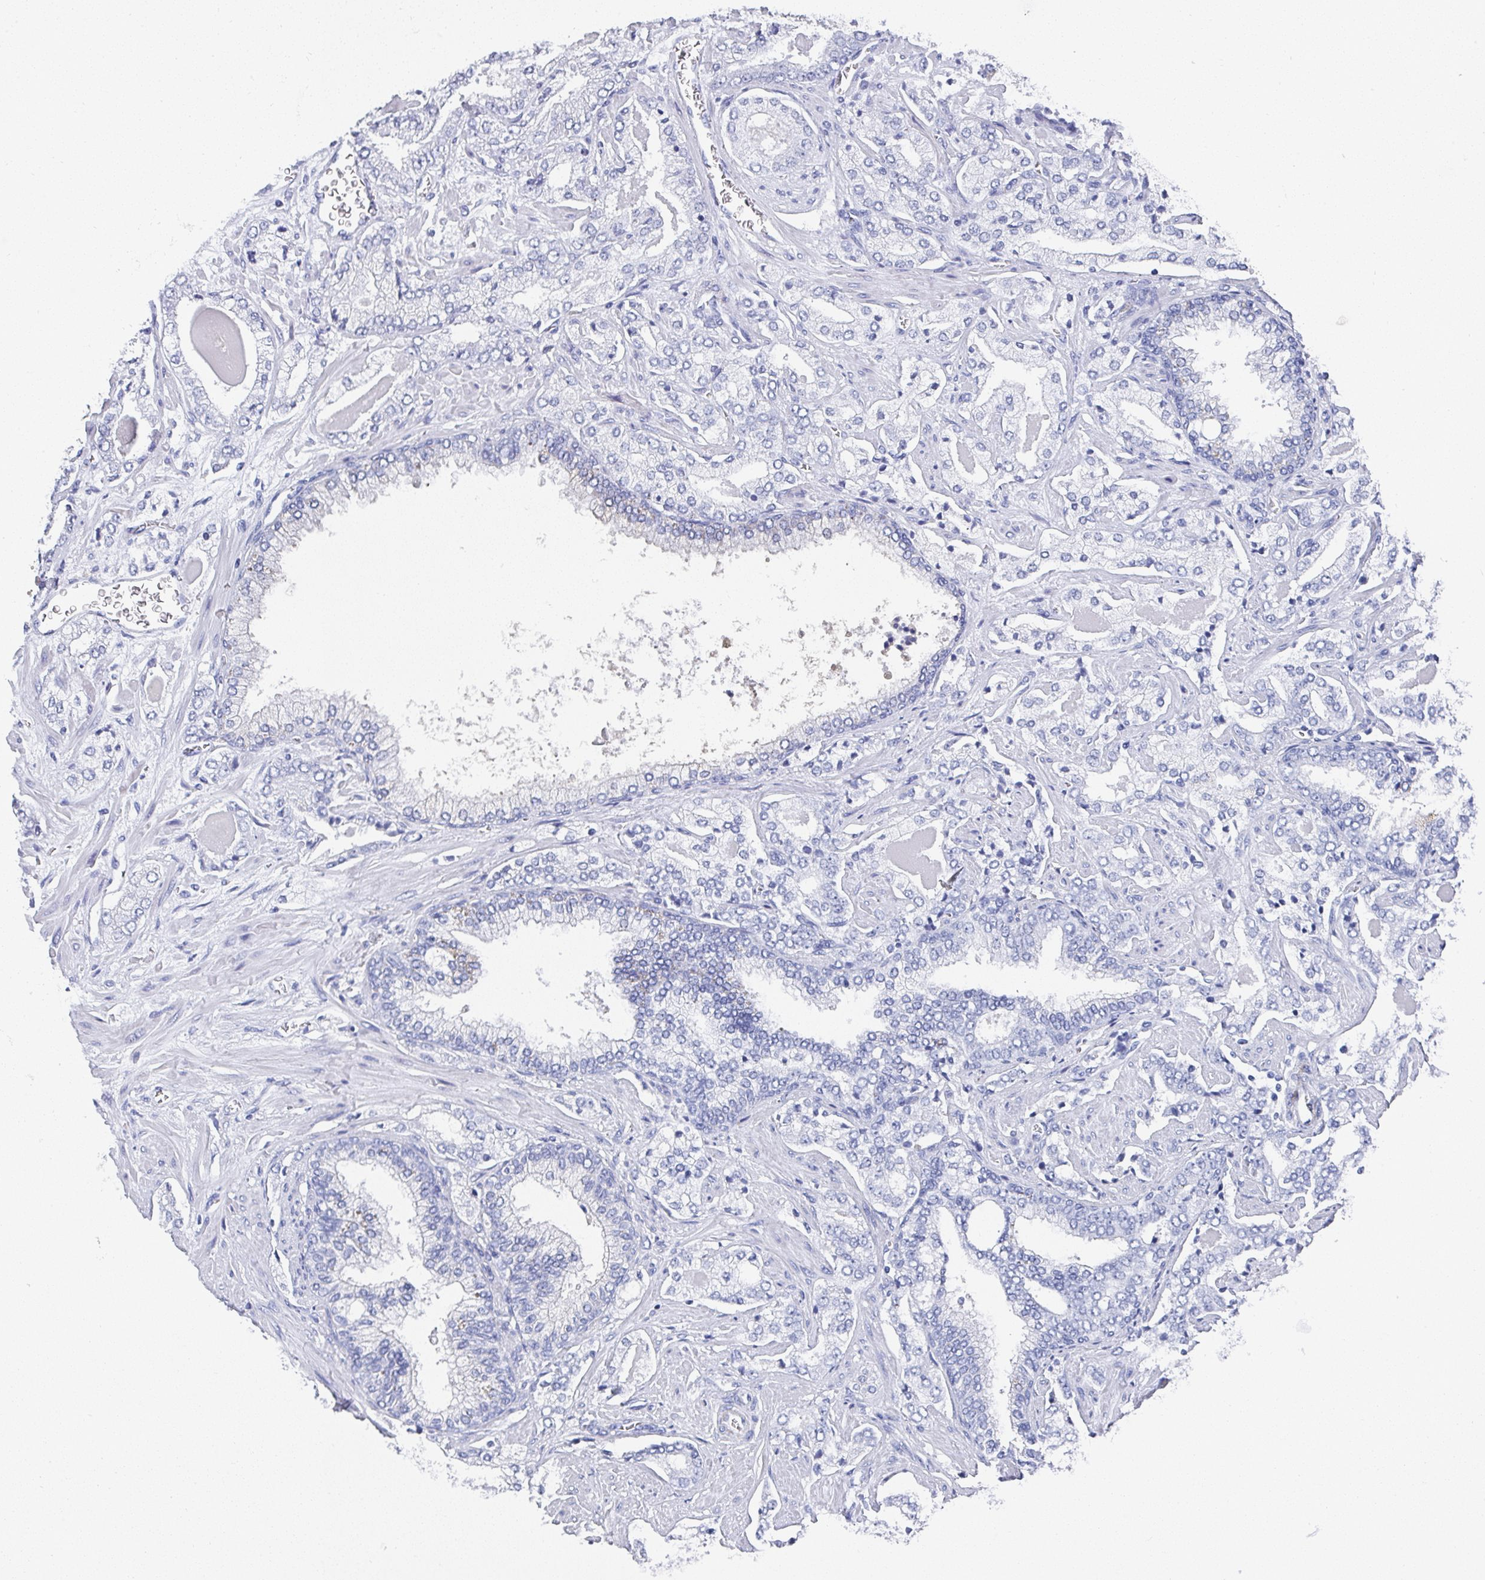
{"staining": {"intensity": "negative", "quantity": "none", "location": "none"}, "tissue": "prostate cancer", "cell_type": "Tumor cells", "image_type": "cancer", "snomed": [{"axis": "morphology", "description": "Adenocarcinoma, High grade"}, {"axis": "topography", "description": "Prostate"}], "caption": "DAB (3,3'-diaminobenzidine) immunohistochemical staining of human prostate adenocarcinoma (high-grade) shows no significant expression in tumor cells.", "gene": "TNFRSF8", "patient": {"sex": "male", "age": 60}}